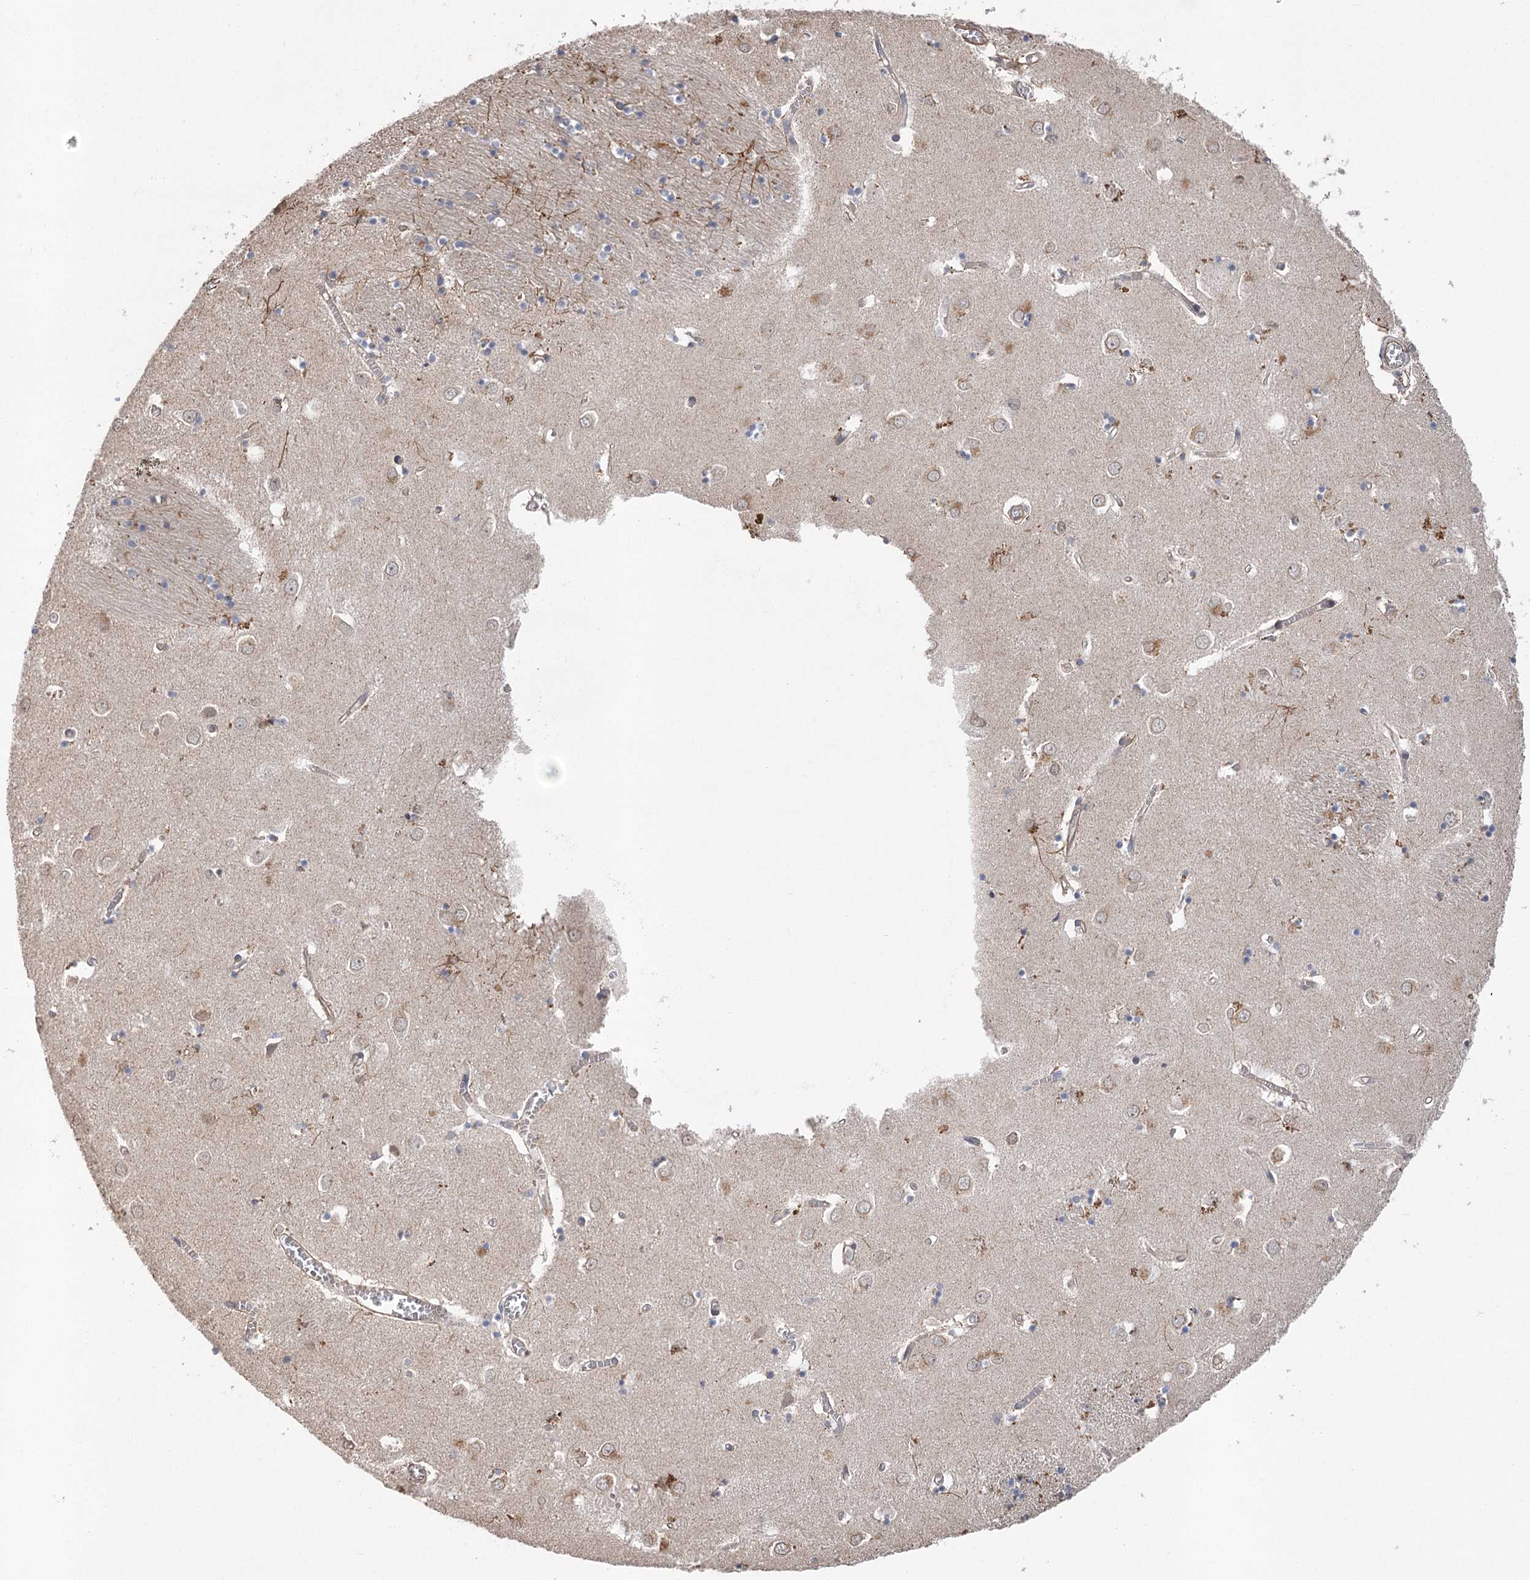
{"staining": {"intensity": "negative", "quantity": "none", "location": "none"}, "tissue": "caudate", "cell_type": "Glial cells", "image_type": "normal", "snomed": [{"axis": "morphology", "description": "Normal tissue, NOS"}, {"axis": "topography", "description": "Lateral ventricle wall"}], "caption": "Immunohistochemical staining of unremarkable caudate exhibits no significant staining in glial cells.", "gene": "RWDD4", "patient": {"sex": "male", "age": 70}}